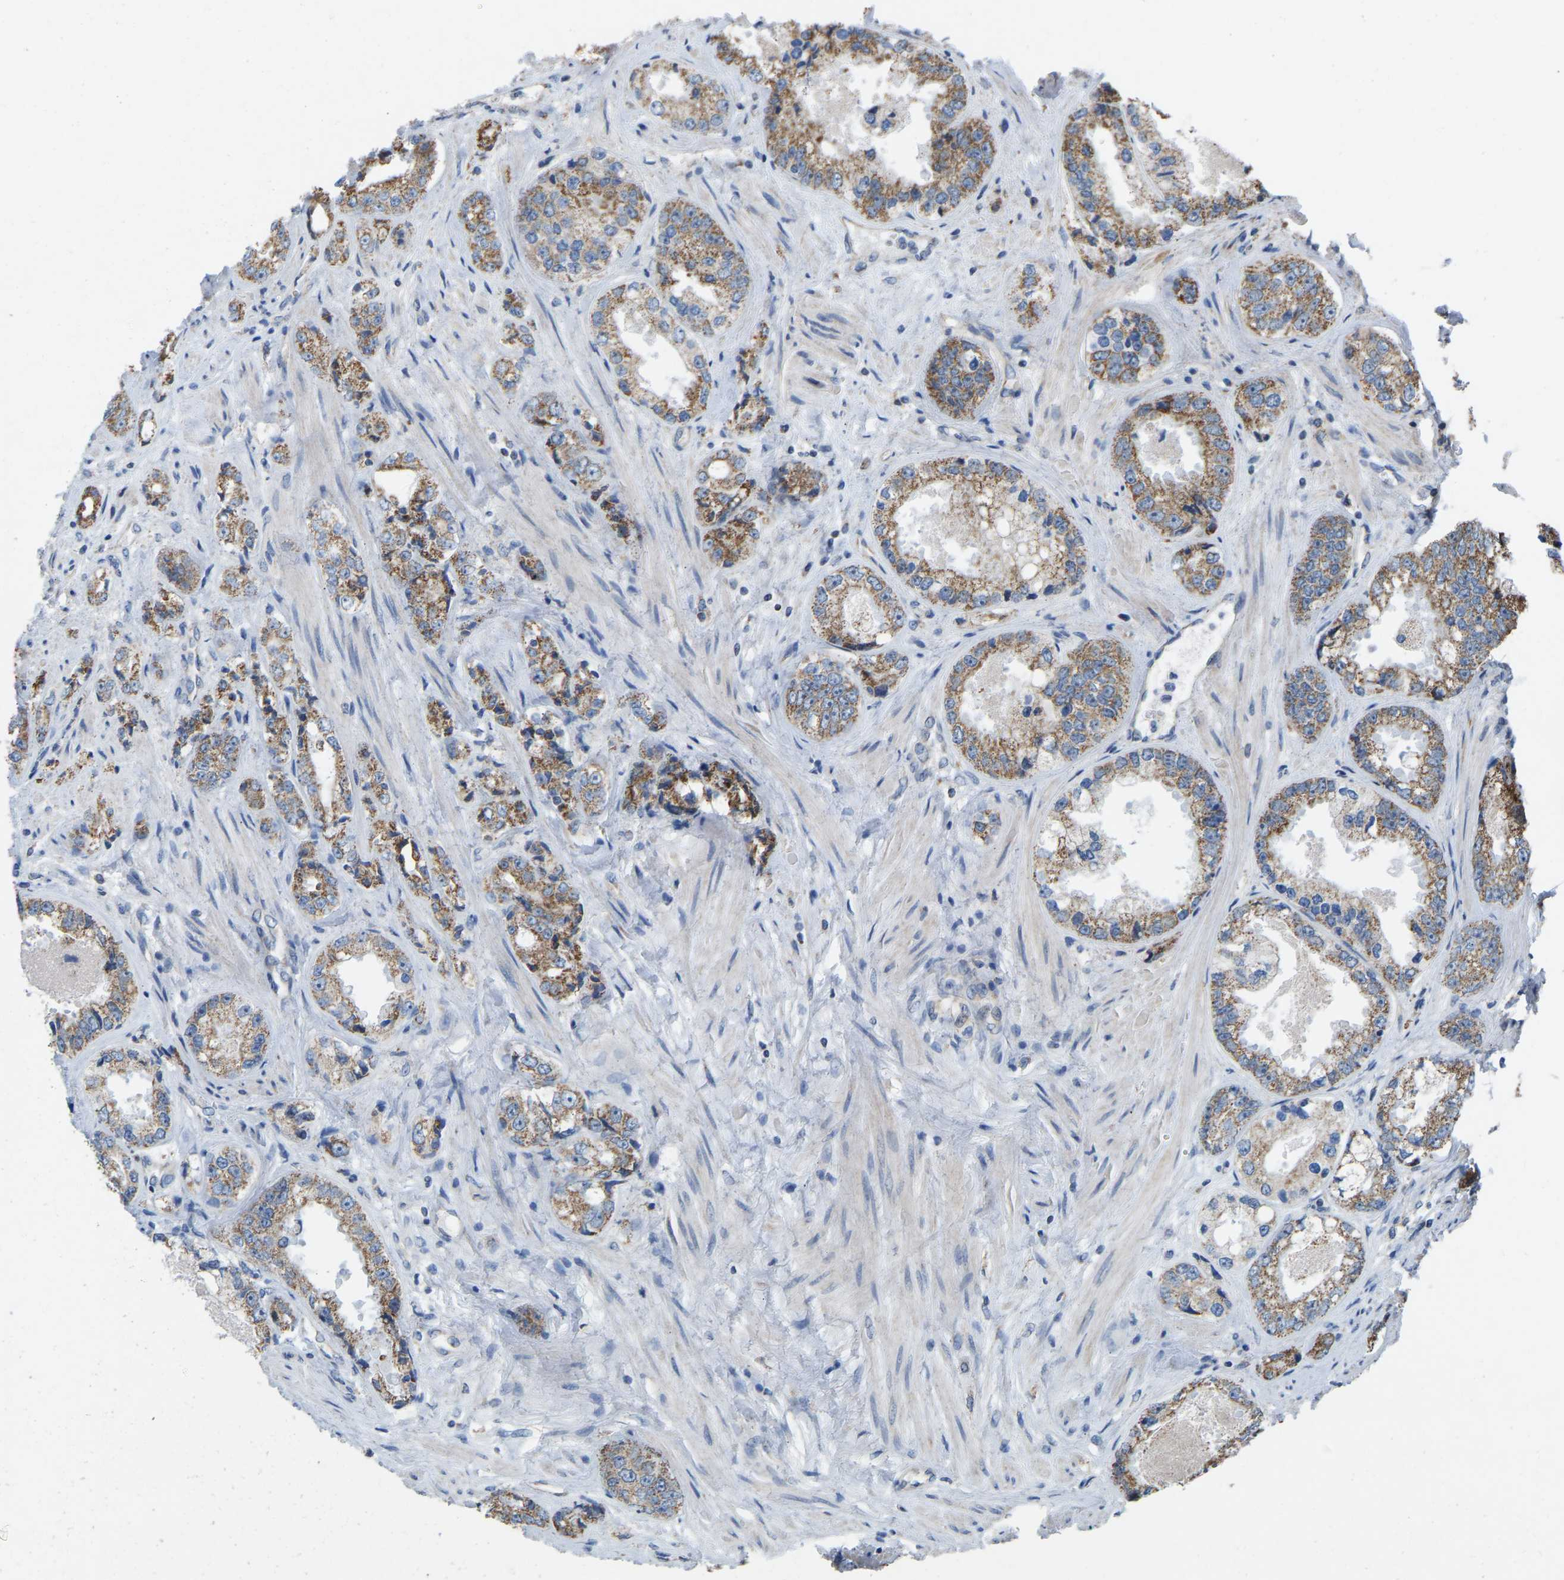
{"staining": {"intensity": "moderate", "quantity": ">75%", "location": "cytoplasmic/membranous"}, "tissue": "prostate cancer", "cell_type": "Tumor cells", "image_type": "cancer", "snomed": [{"axis": "morphology", "description": "Adenocarcinoma, High grade"}, {"axis": "topography", "description": "Prostate"}], "caption": "Protein staining by immunohistochemistry shows moderate cytoplasmic/membranous expression in about >75% of tumor cells in prostate cancer (adenocarcinoma (high-grade)).", "gene": "BCL10", "patient": {"sex": "male", "age": 61}}